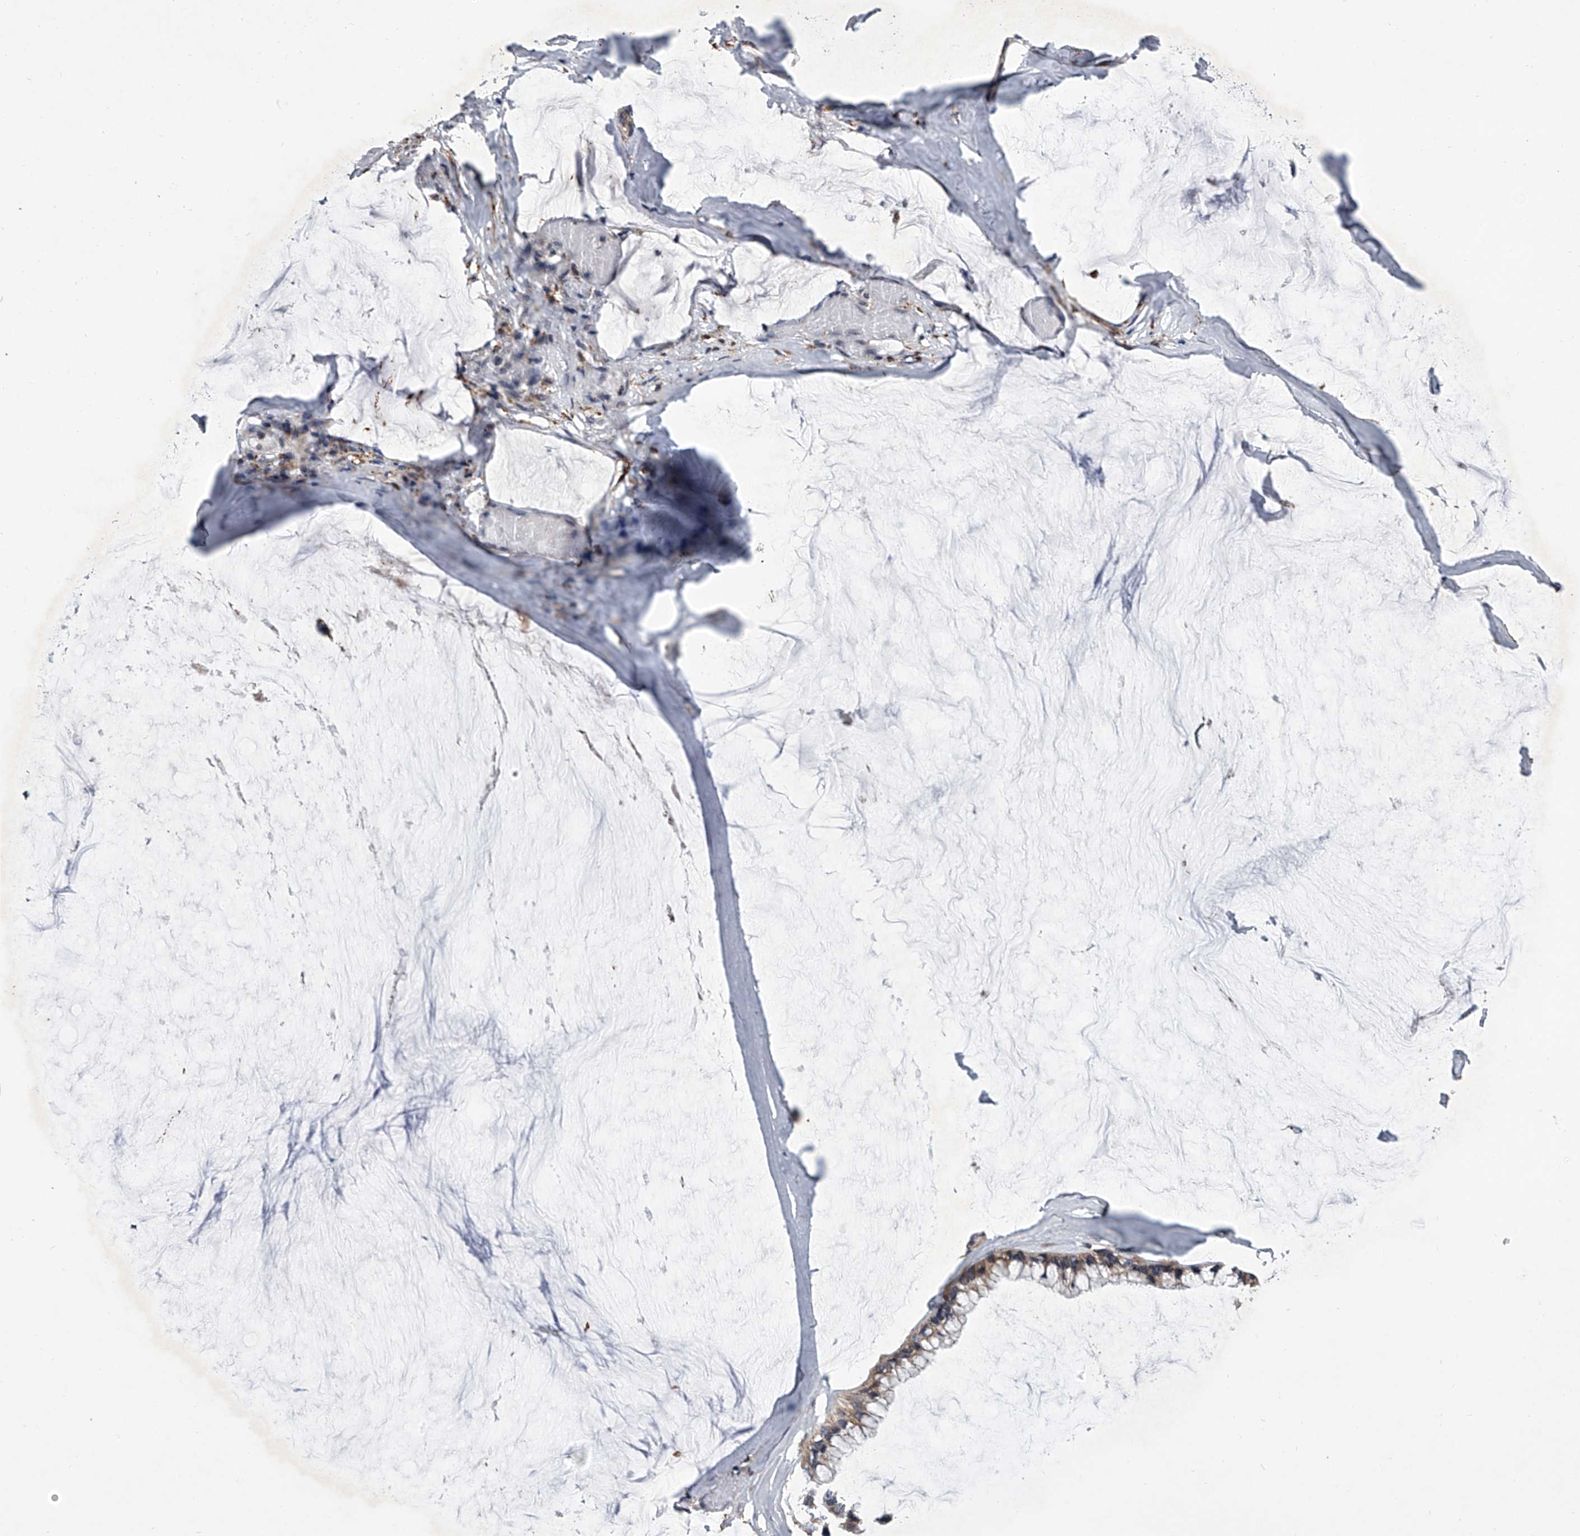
{"staining": {"intensity": "weak", "quantity": ">75%", "location": "cytoplasmic/membranous"}, "tissue": "ovarian cancer", "cell_type": "Tumor cells", "image_type": "cancer", "snomed": [{"axis": "morphology", "description": "Cystadenocarcinoma, mucinous, NOS"}, {"axis": "topography", "description": "Ovary"}], "caption": "Ovarian cancer stained with immunohistochemistry exhibits weak cytoplasmic/membranous positivity in about >75% of tumor cells. Immunohistochemistry (ihc) stains the protein of interest in brown and the nuclei are stained blue.", "gene": "TRIM8", "patient": {"sex": "female", "age": 39}}